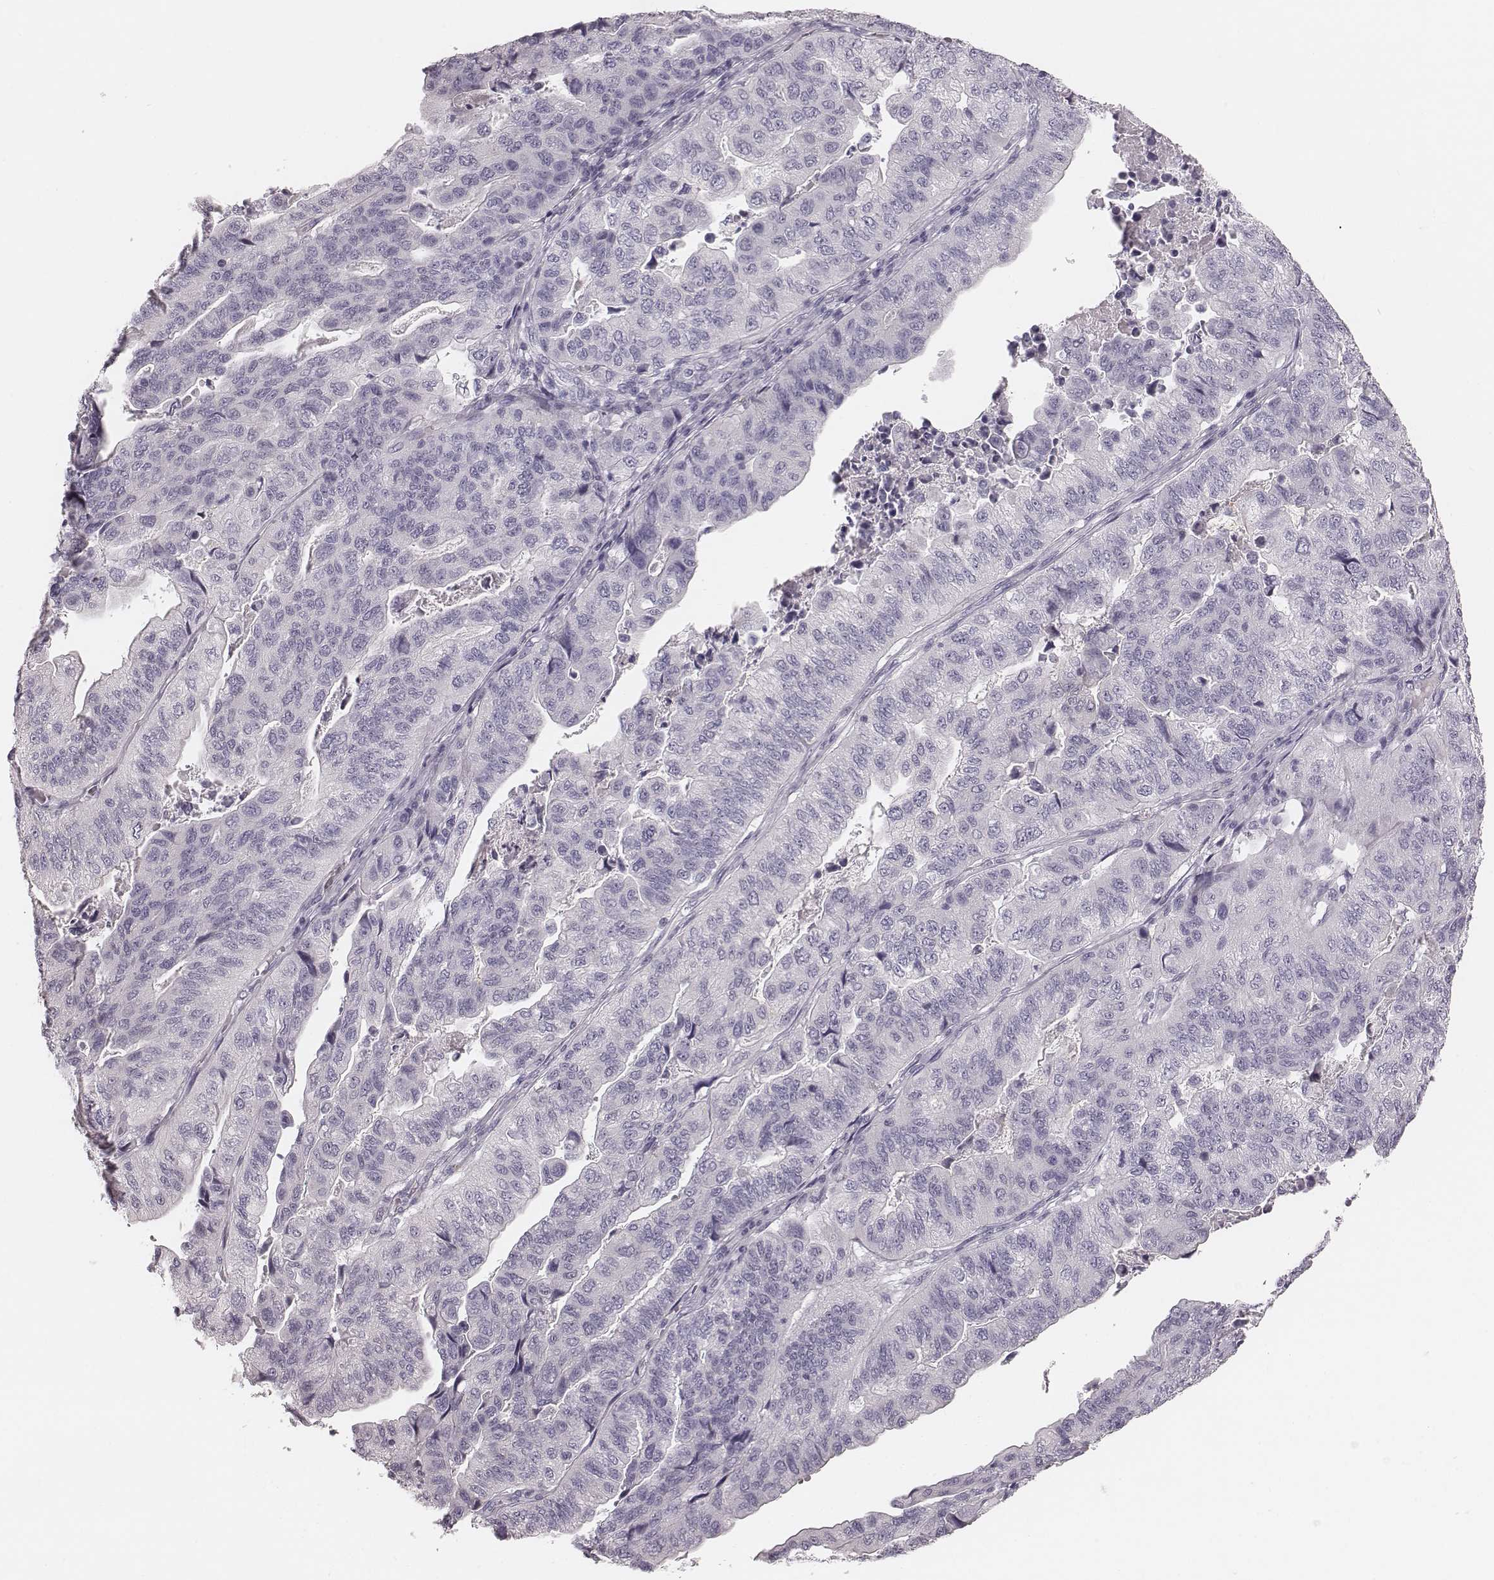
{"staining": {"intensity": "negative", "quantity": "none", "location": "none"}, "tissue": "stomach cancer", "cell_type": "Tumor cells", "image_type": "cancer", "snomed": [{"axis": "morphology", "description": "Adenocarcinoma, NOS"}, {"axis": "topography", "description": "Stomach, upper"}], "caption": "Immunohistochemistry (IHC) image of neoplastic tissue: adenocarcinoma (stomach) stained with DAB reveals no significant protein positivity in tumor cells.", "gene": "SPA17", "patient": {"sex": "female", "age": 67}}